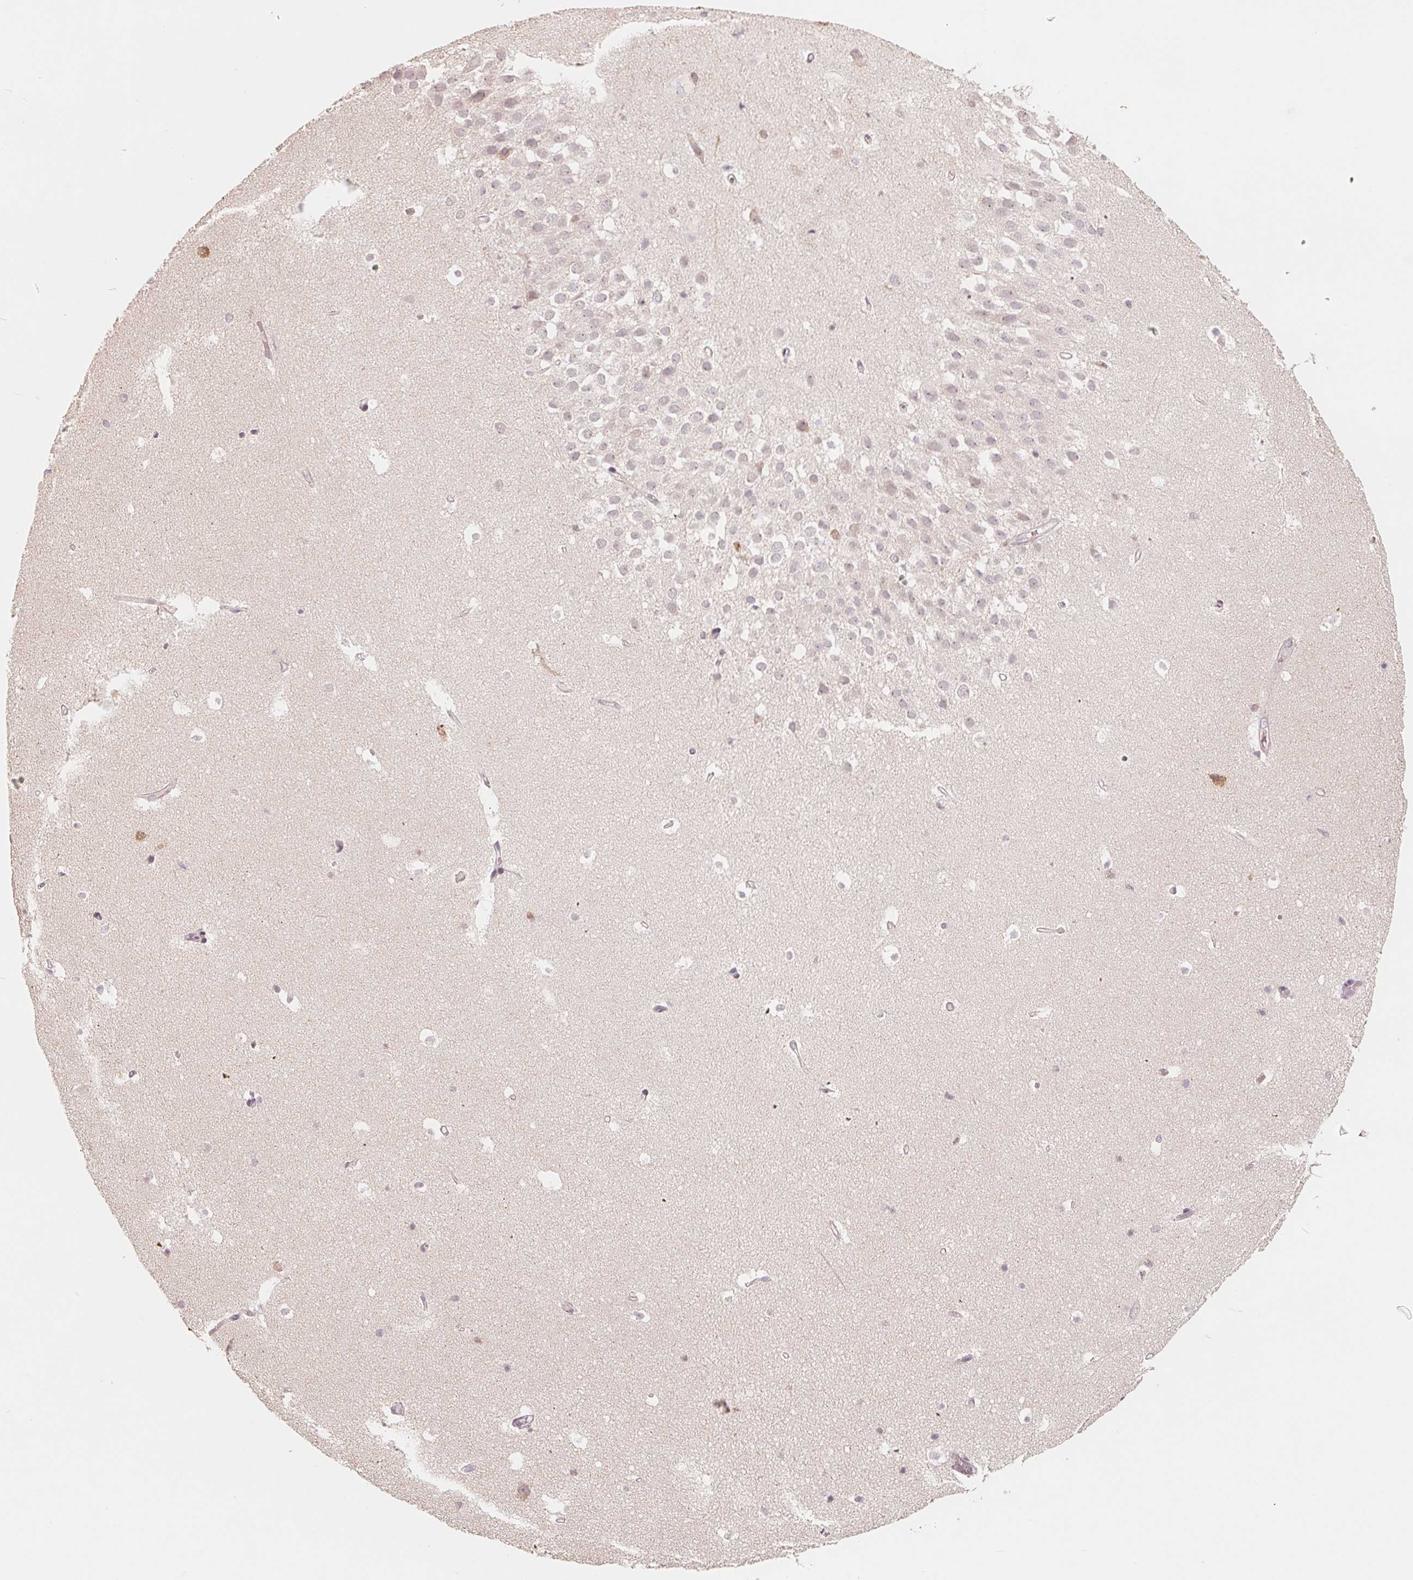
{"staining": {"intensity": "negative", "quantity": "none", "location": "none"}, "tissue": "hippocampus", "cell_type": "Glial cells", "image_type": "normal", "snomed": [{"axis": "morphology", "description": "Normal tissue, NOS"}, {"axis": "topography", "description": "Hippocampus"}], "caption": "The IHC histopathology image has no significant expression in glial cells of hippocampus.", "gene": "GIGYF2", "patient": {"sex": "male", "age": 26}}